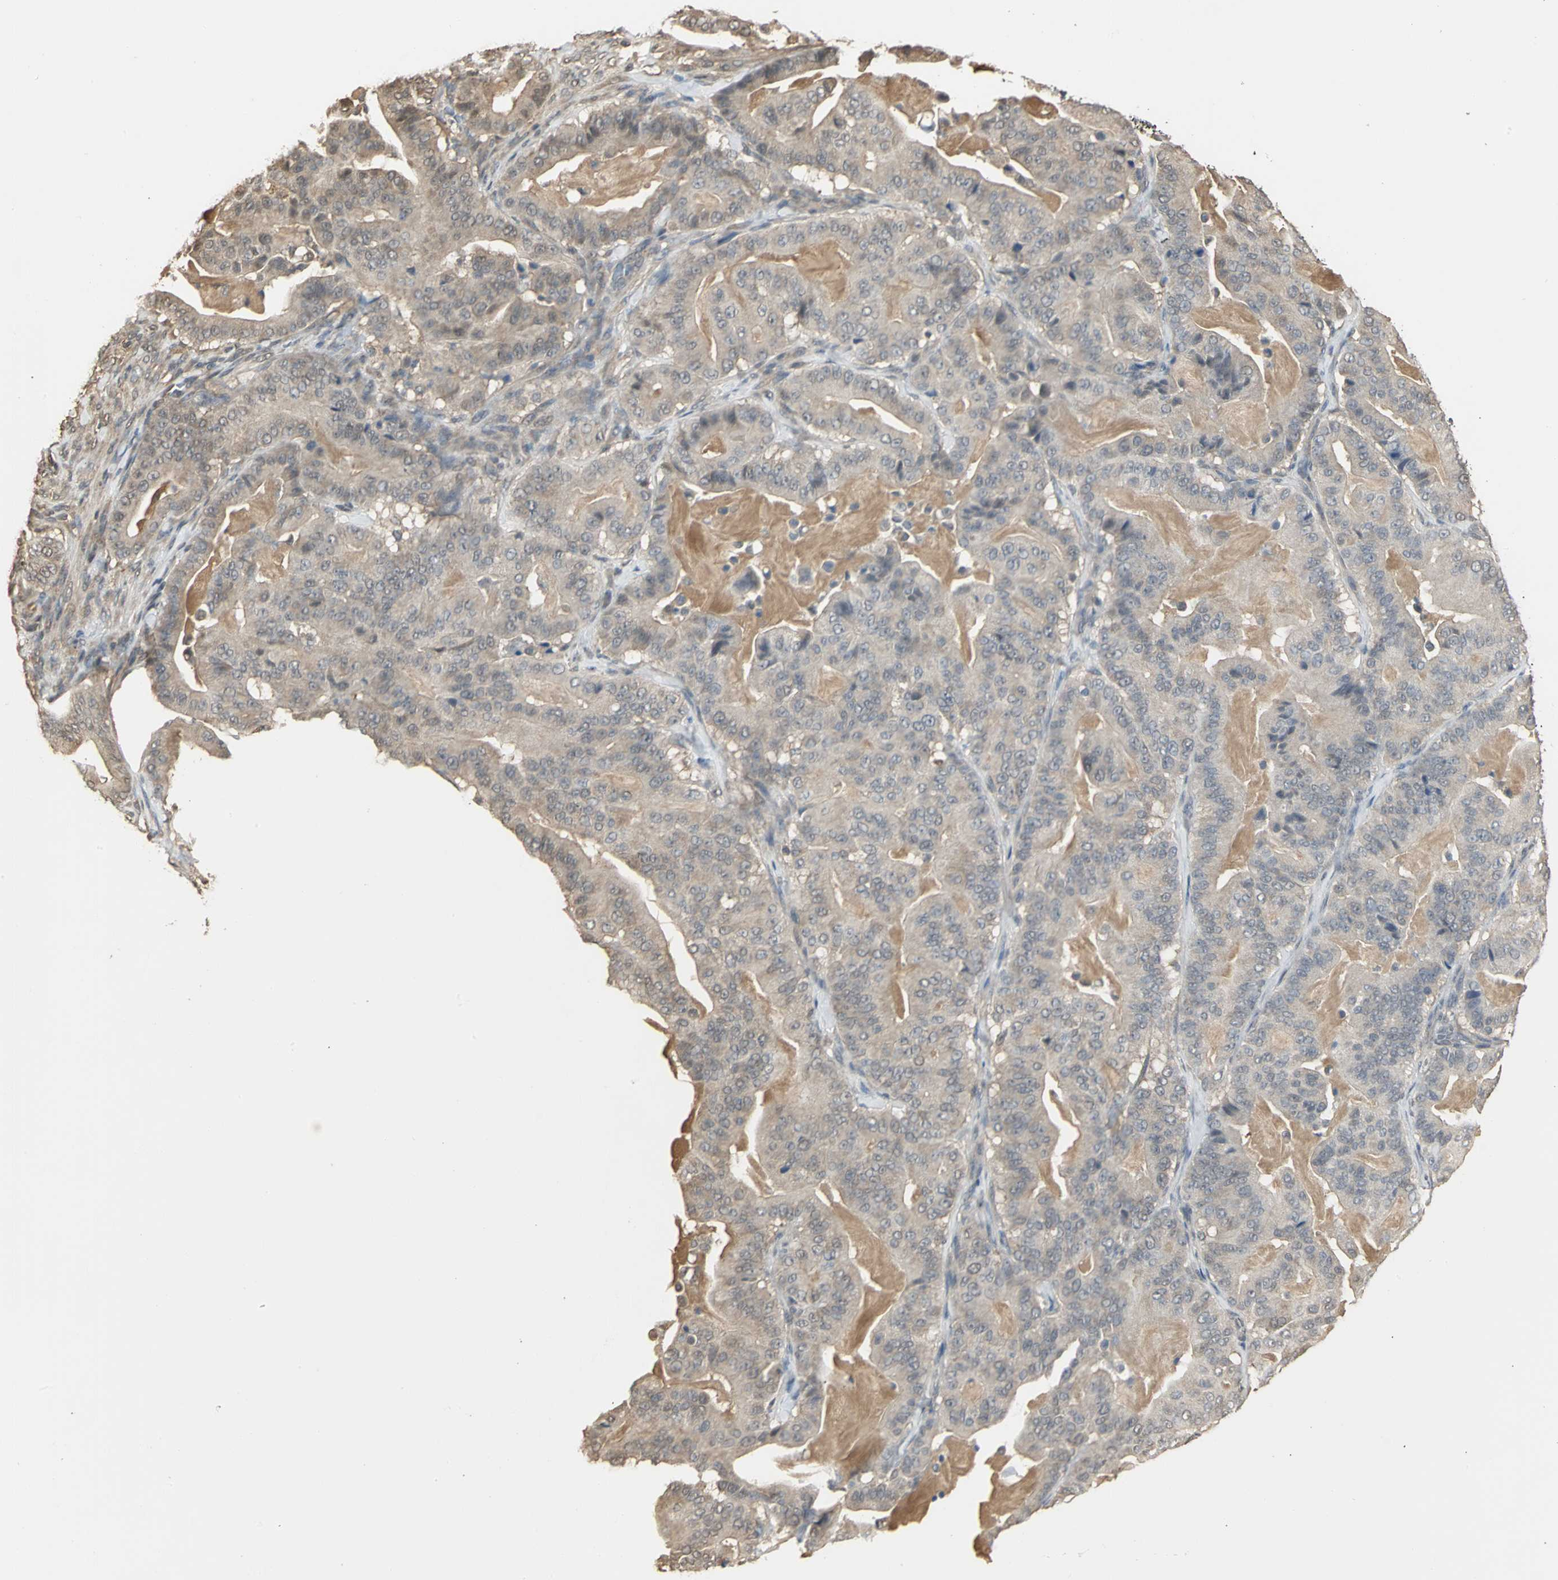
{"staining": {"intensity": "weak", "quantity": ">75%", "location": "cytoplasmic/membranous"}, "tissue": "pancreatic cancer", "cell_type": "Tumor cells", "image_type": "cancer", "snomed": [{"axis": "morphology", "description": "Adenocarcinoma, NOS"}, {"axis": "topography", "description": "Pancreas"}], "caption": "Immunohistochemical staining of human adenocarcinoma (pancreatic) reveals low levels of weak cytoplasmic/membranous protein staining in about >75% of tumor cells.", "gene": "PARK7", "patient": {"sex": "male", "age": 63}}